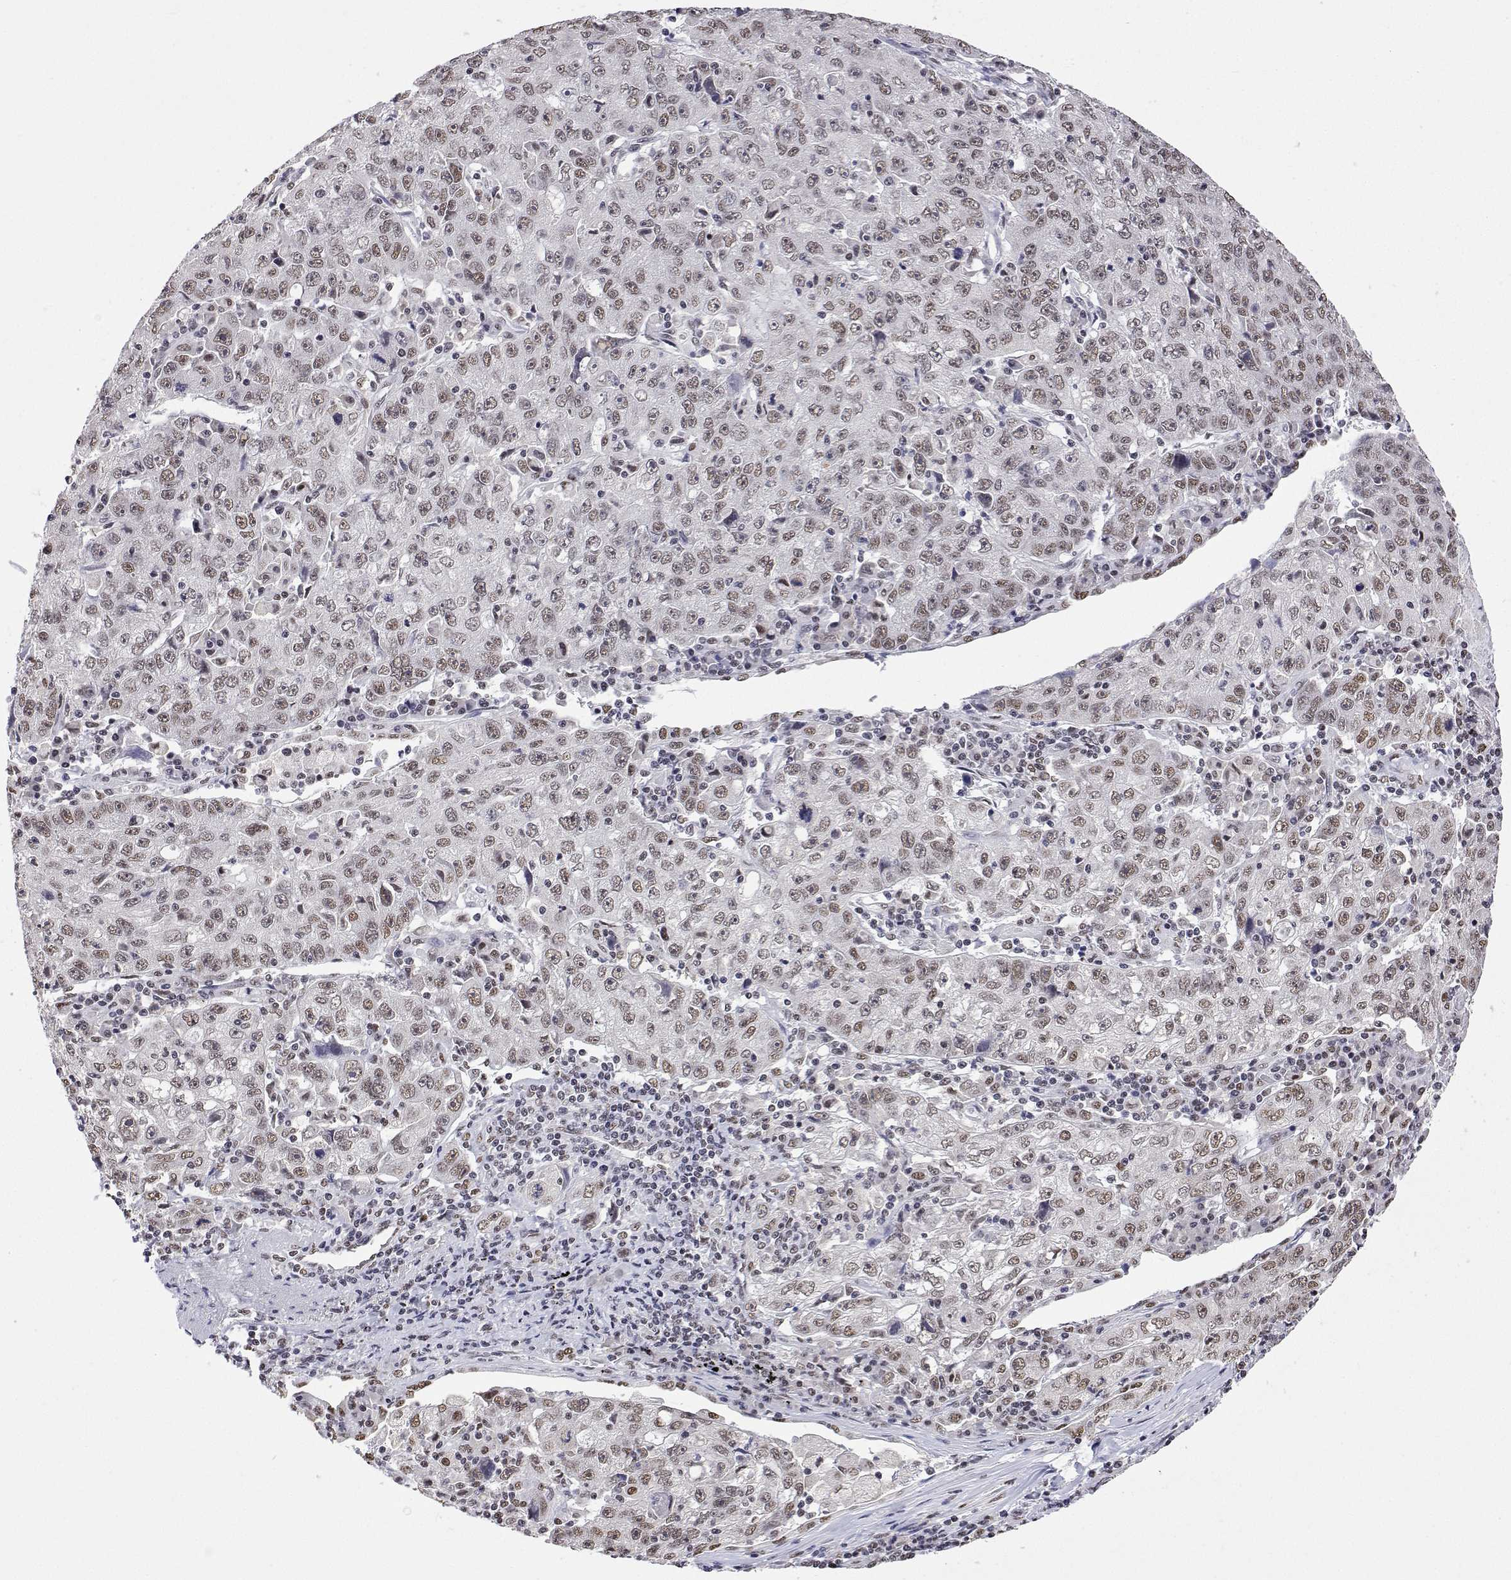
{"staining": {"intensity": "moderate", "quantity": ">75%", "location": "nuclear"}, "tissue": "lung cancer", "cell_type": "Tumor cells", "image_type": "cancer", "snomed": [{"axis": "morphology", "description": "Normal morphology"}, {"axis": "morphology", "description": "Adenocarcinoma, NOS"}, {"axis": "topography", "description": "Lymph node"}, {"axis": "topography", "description": "Lung"}], "caption": "Protein expression analysis of lung adenocarcinoma demonstrates moderate nuclear positivity in approximately >75% of tumor cells. (DAB (3,3'-diaminobenzidine) = brown stain, brightfield microscopy at high magnification).", "gene": "ADAR", "patient": {"sex": "female", "age": 57}}